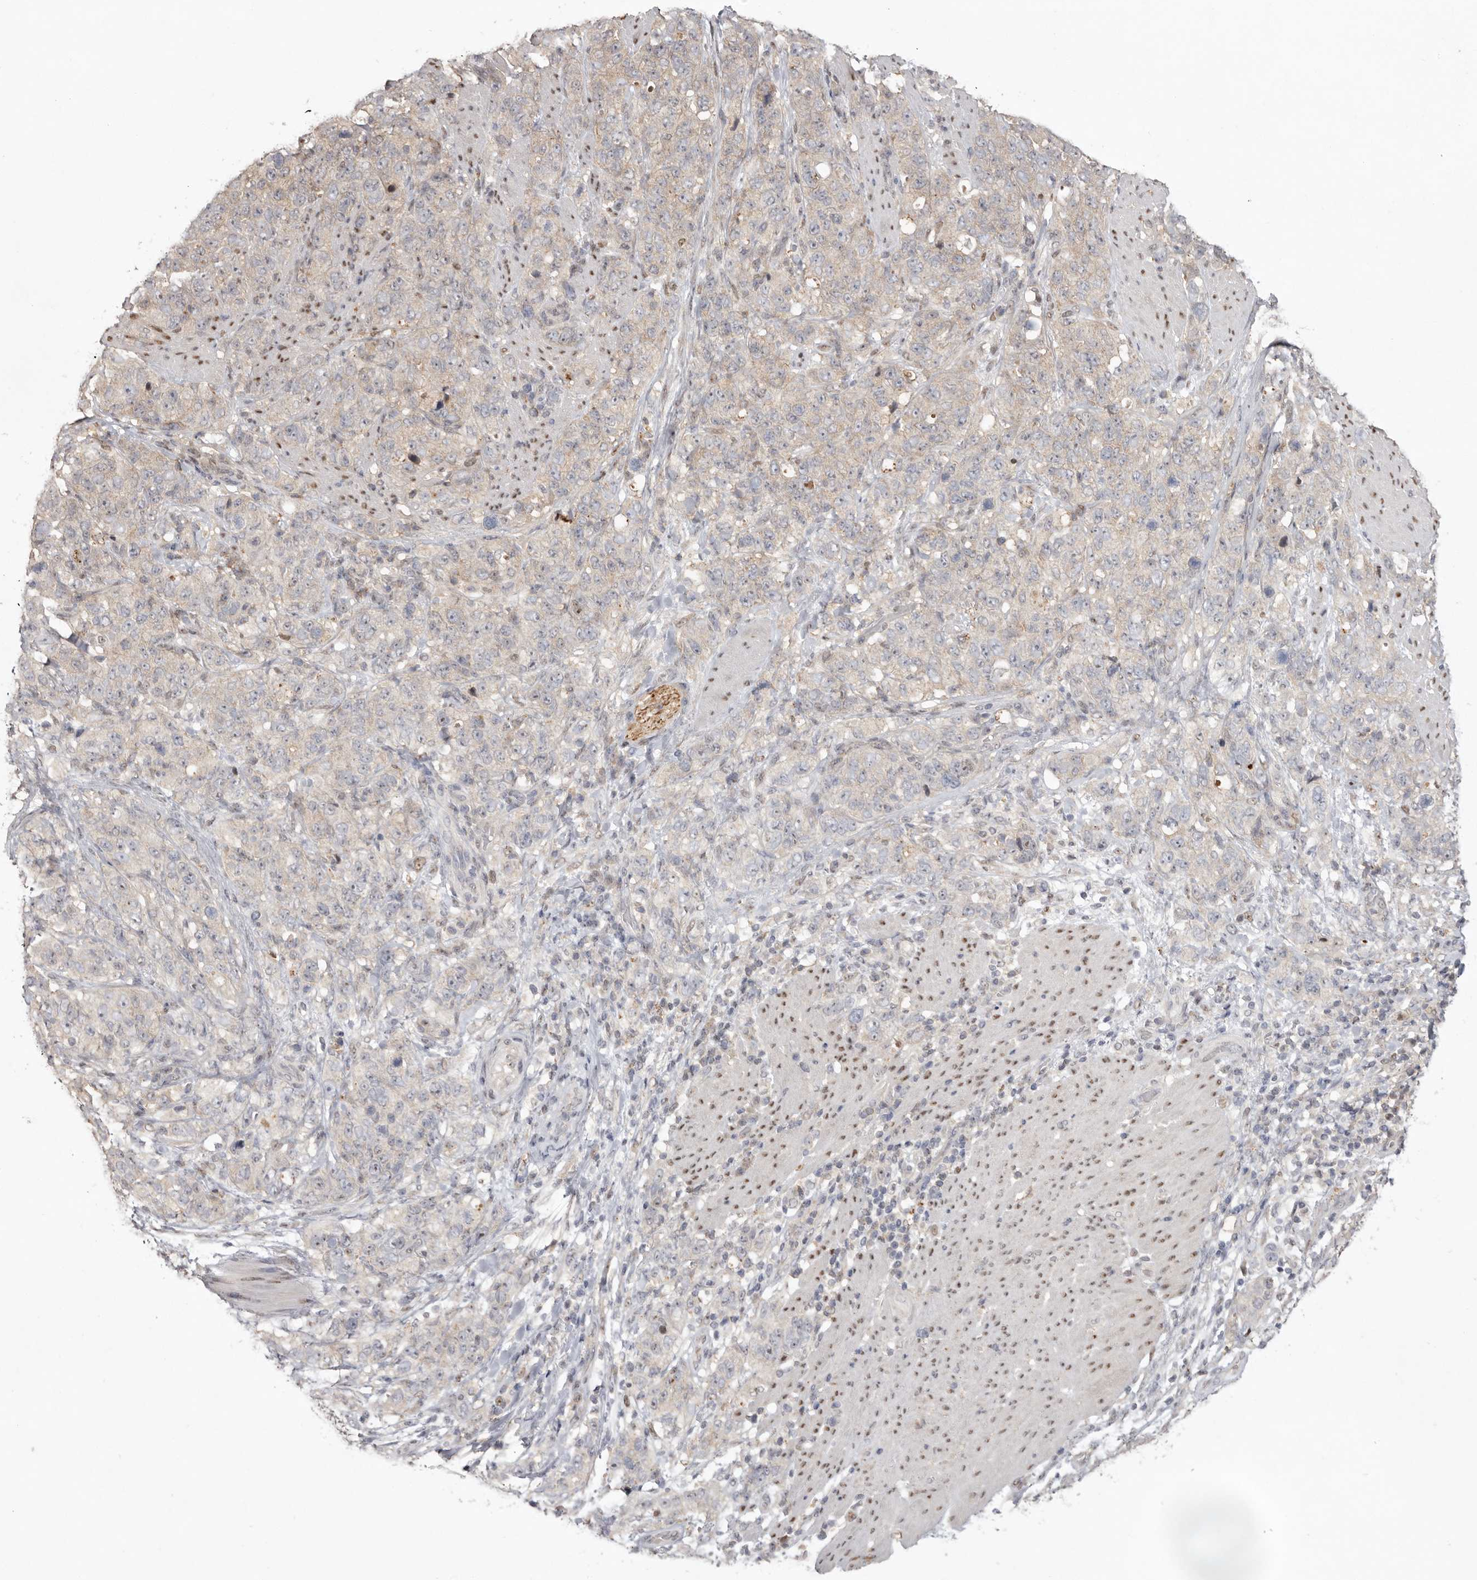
{"staining": {"intensity": "weak", "quantity": "25%-75%", "location": "cytoplasmic/membranous"}, "tissue": "stomach cancer", "cell_type": "Tumor cells", "image_type": "cancer", "snomed": [{"axis": "morphology", "description": "Adenocarcinoma, NOS"}, {"axis": "topography", "description": "Stomach"}], "caption": "There is low levels of weak cytoplasmic/membranous positivity in tumor cells of stomach adenocarcinoma, as demonstrated by immunohistochemical staining (brown color).", "gene": "TADA1", "patient": {"sex": "male", "age": 48}}